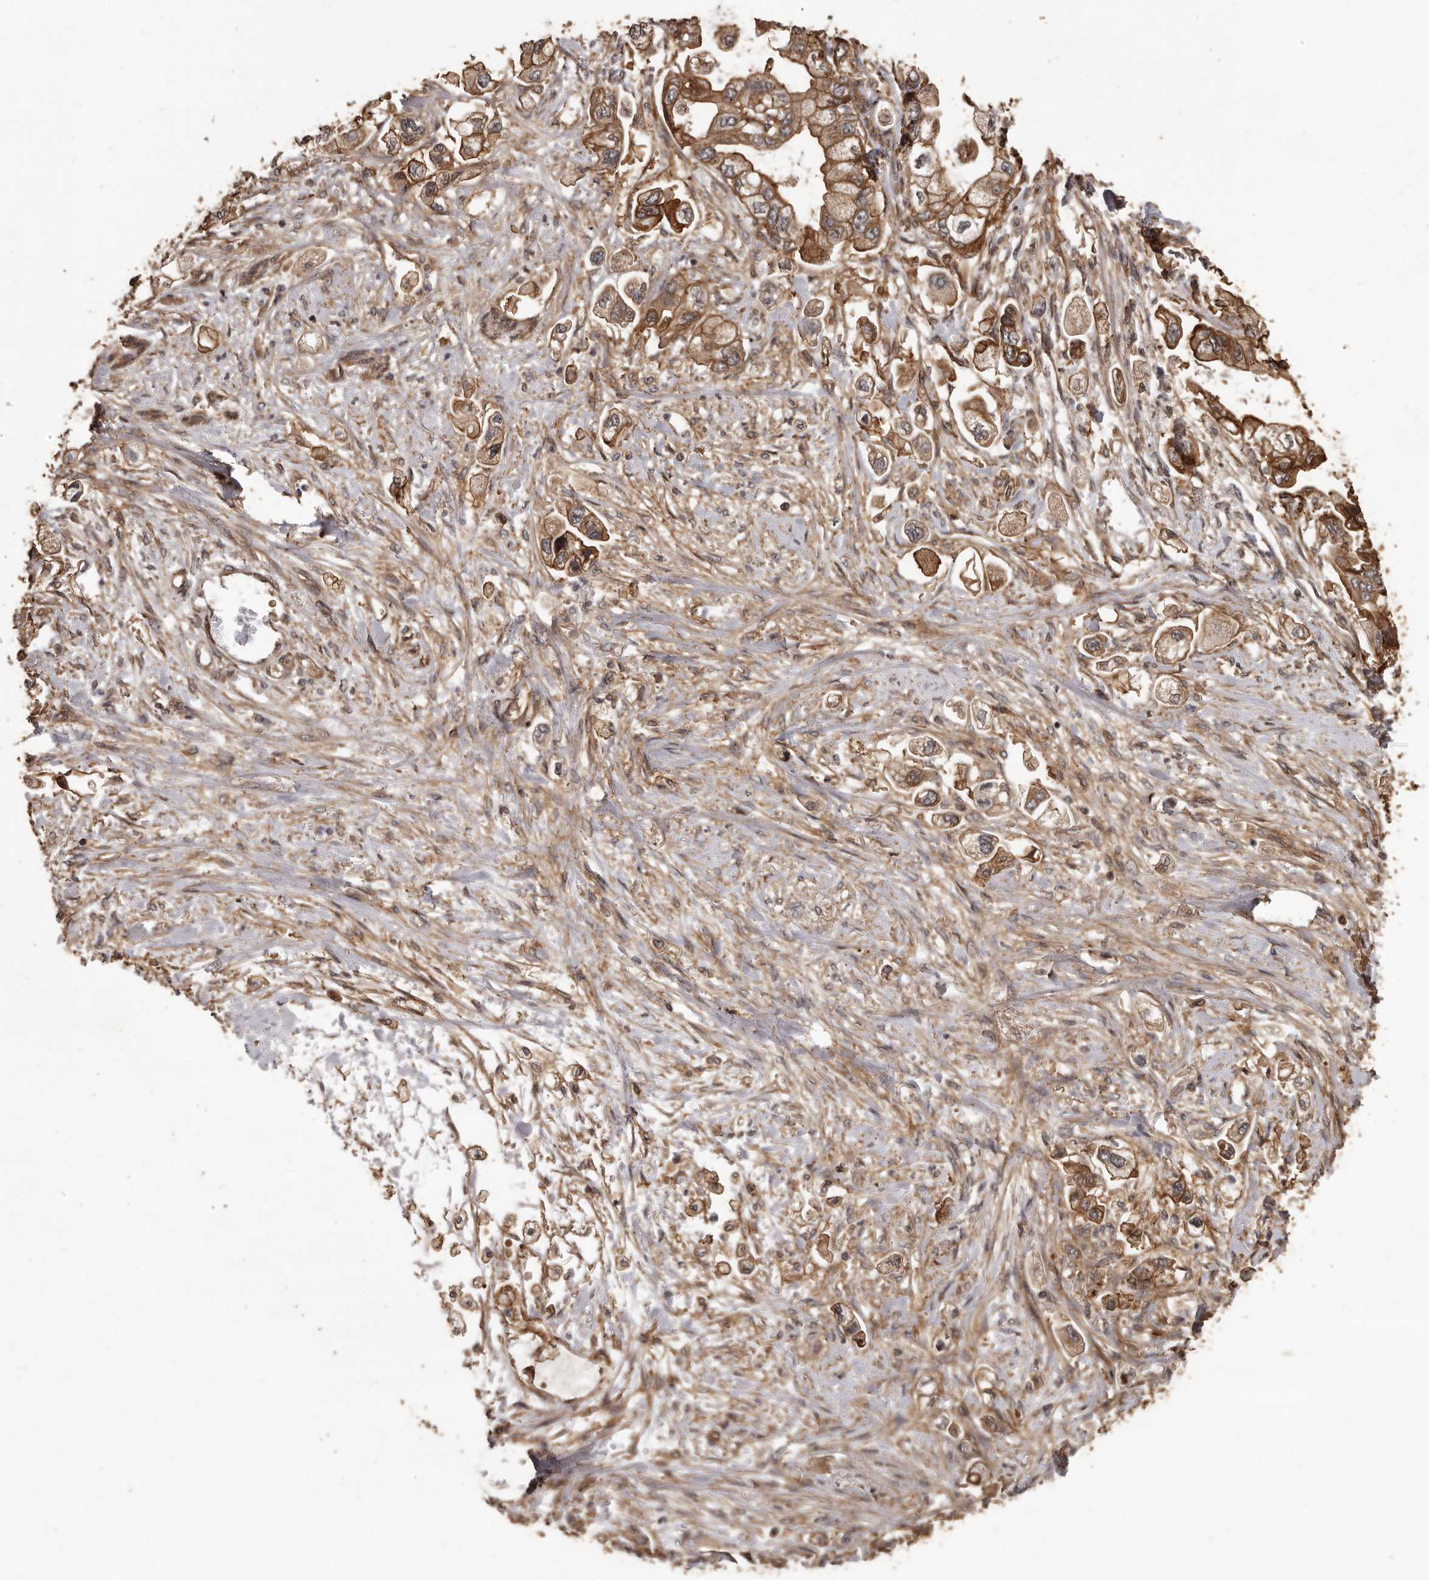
{"staining": {"intensity": "moderate", "quantity": ">75%", "location": "cytoplasmic/membranous"}, "tissue": "stomach cancer", "cell_type": "Tumor cells", "image_type": "cancer", "snomed": [{"axis": "morphology", "description": "Adenocarcinoma, NOS"}, {"axis": "topography", "description": "Stomach"}], "caption": "Stomach adenocarcinoma stained with a brown dye displays moderate cytoplasmic/membranous positive staining in about >75% of tumor cells.", "gene": "SLITRK6", "patient": {"sex": "male", "age": 62}}